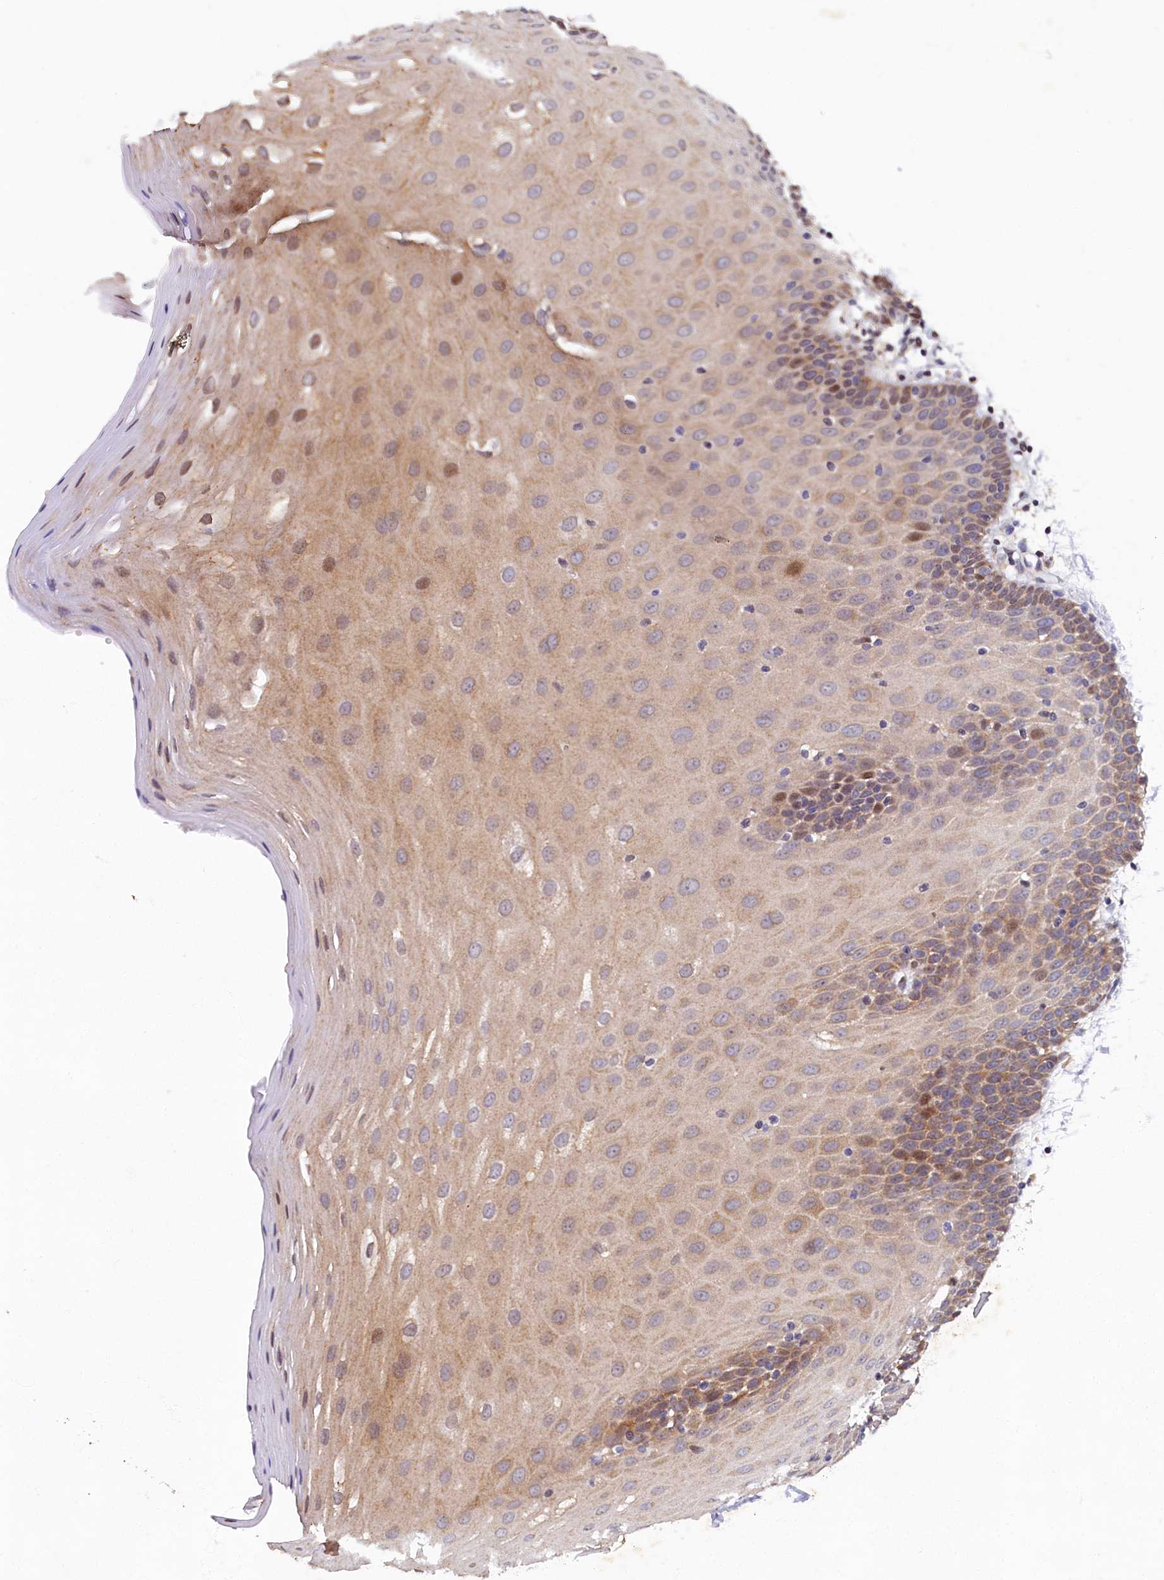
{"staining": {"intensity": "moderate", "quantity": "25%-75%", "location": "cytoplasmic/membranous"}, "tissue": "oral mucosa", "cell_type": "Squamous epithelial cells", "image_type": "normal", "snomed": [{"axis": "morphology", "description": "Normal tissue, NOS"}, {"axis": "topography", "description": "Skeletal muscle"}, {"axis": "topography", "description": "Oral tissue"}, {"axis": "topography", "description": "Salivary gland"}, {"axis": "topography", "description": "Peripheral nerve tissue"}], "caption": "A histopathology image showing moderate cytoplasmic/membranous expression in about 25%-75% of squamous epithelial cells in normal oral mucosa, as visualized by brown immunohistochemical staining.", "gene": "LATS2", "patient": {"sex": "male", "age": 54}}